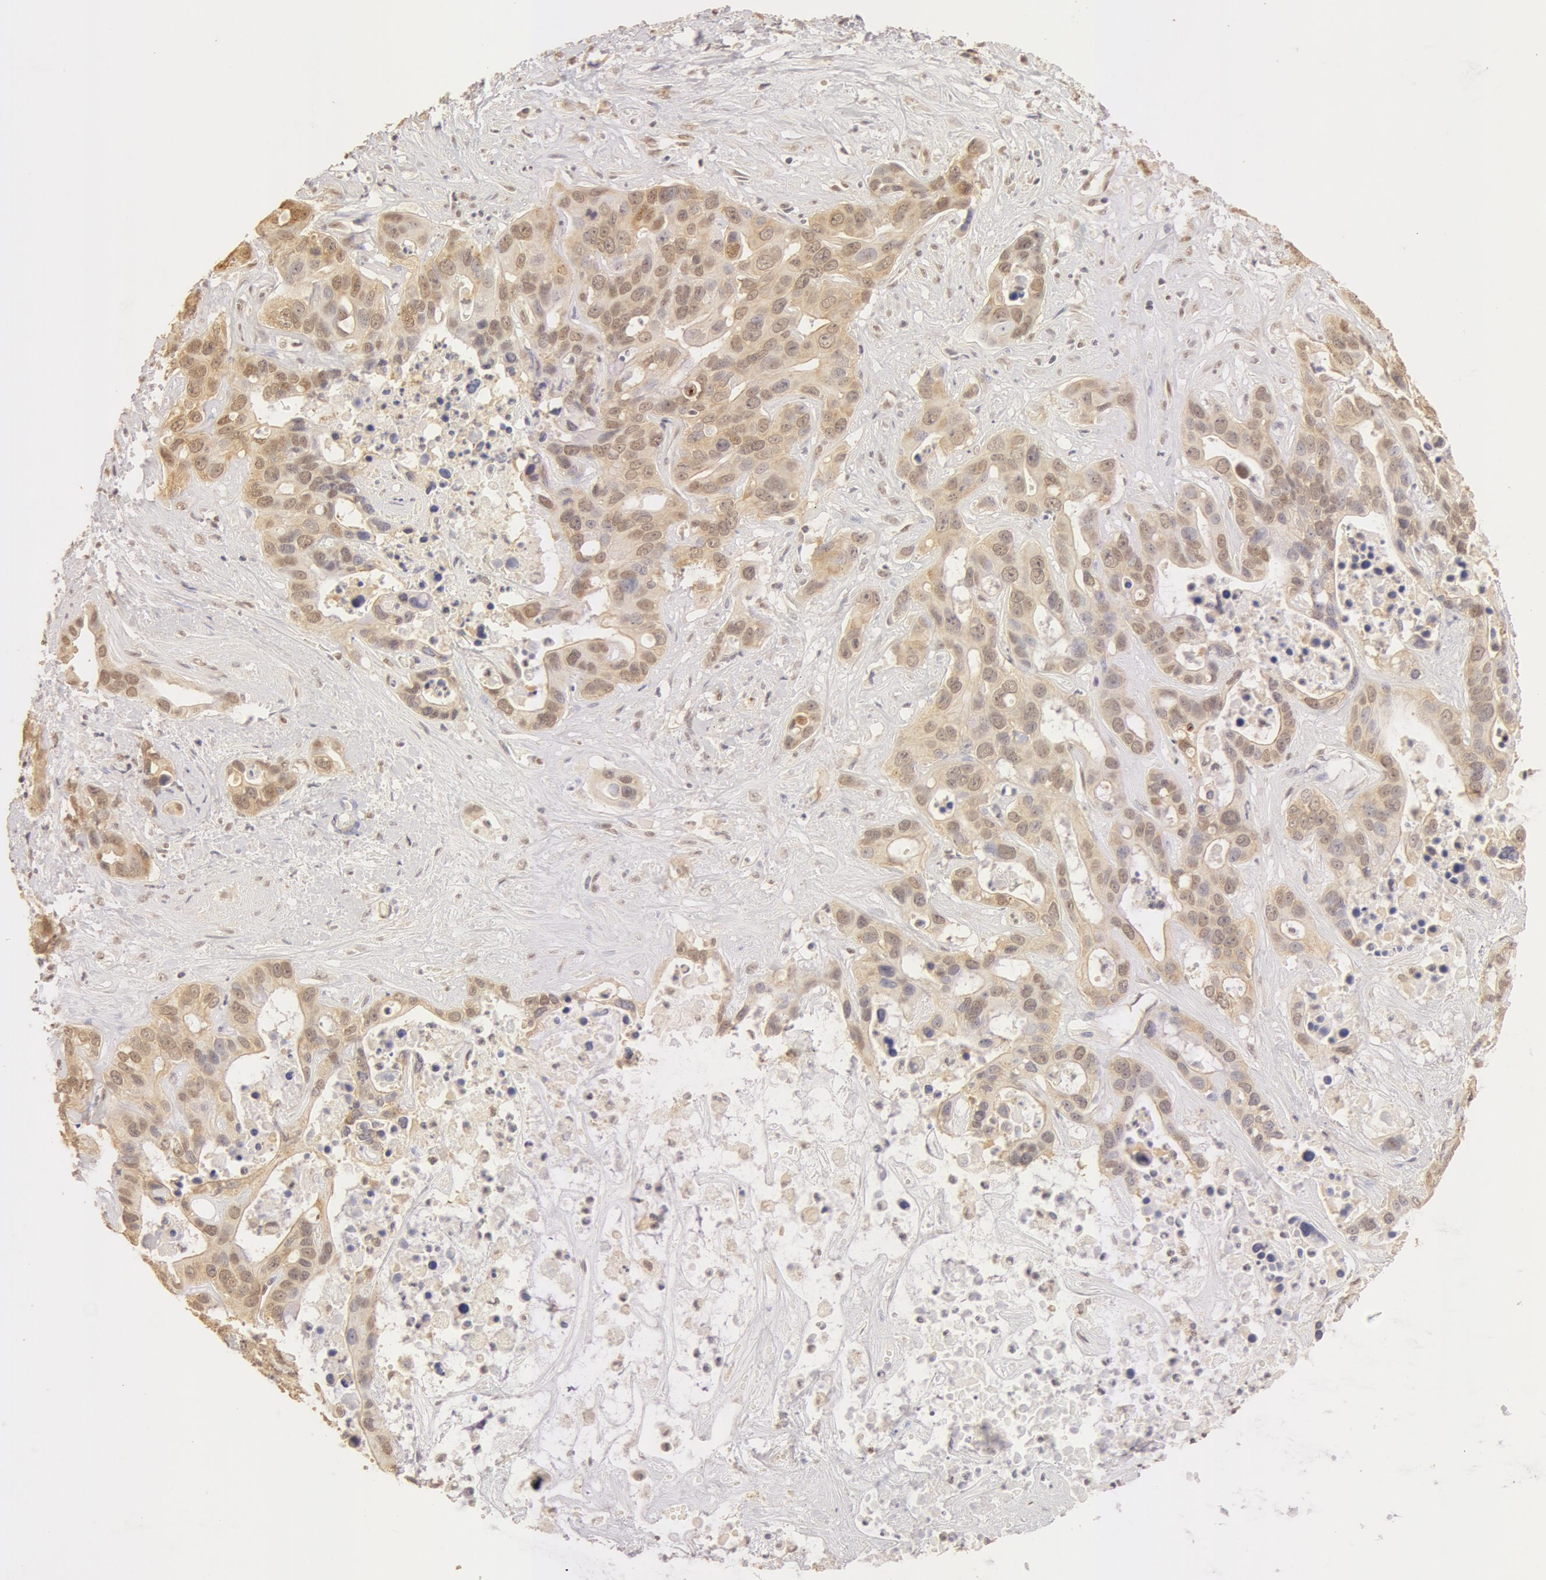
{"staining": {"intensity": "moderate", "quantity": ">75%", "location": "cytoplasmic/membranous,nuclear"}, "tissue": "liver cancer", "cell_type": "Tumor cells", "image_type": "cancer", "snomed": [{"axis": "morphology", "description": "Cholangiocarcinoma"}, {"axis": "topography", "description": "Liver"}], "caption": "Immunohistochemical staining of cholangiocarcinoma (liver) shows moderate cytoplasmic/membranous and nuclear protein expression in approximately >75% of tumor cells. (brown staining indicates protein expression, while blue staining denotes nuclei).", "gene": "SNRNP70", "patient": {"sex": "female", "age": 65}}